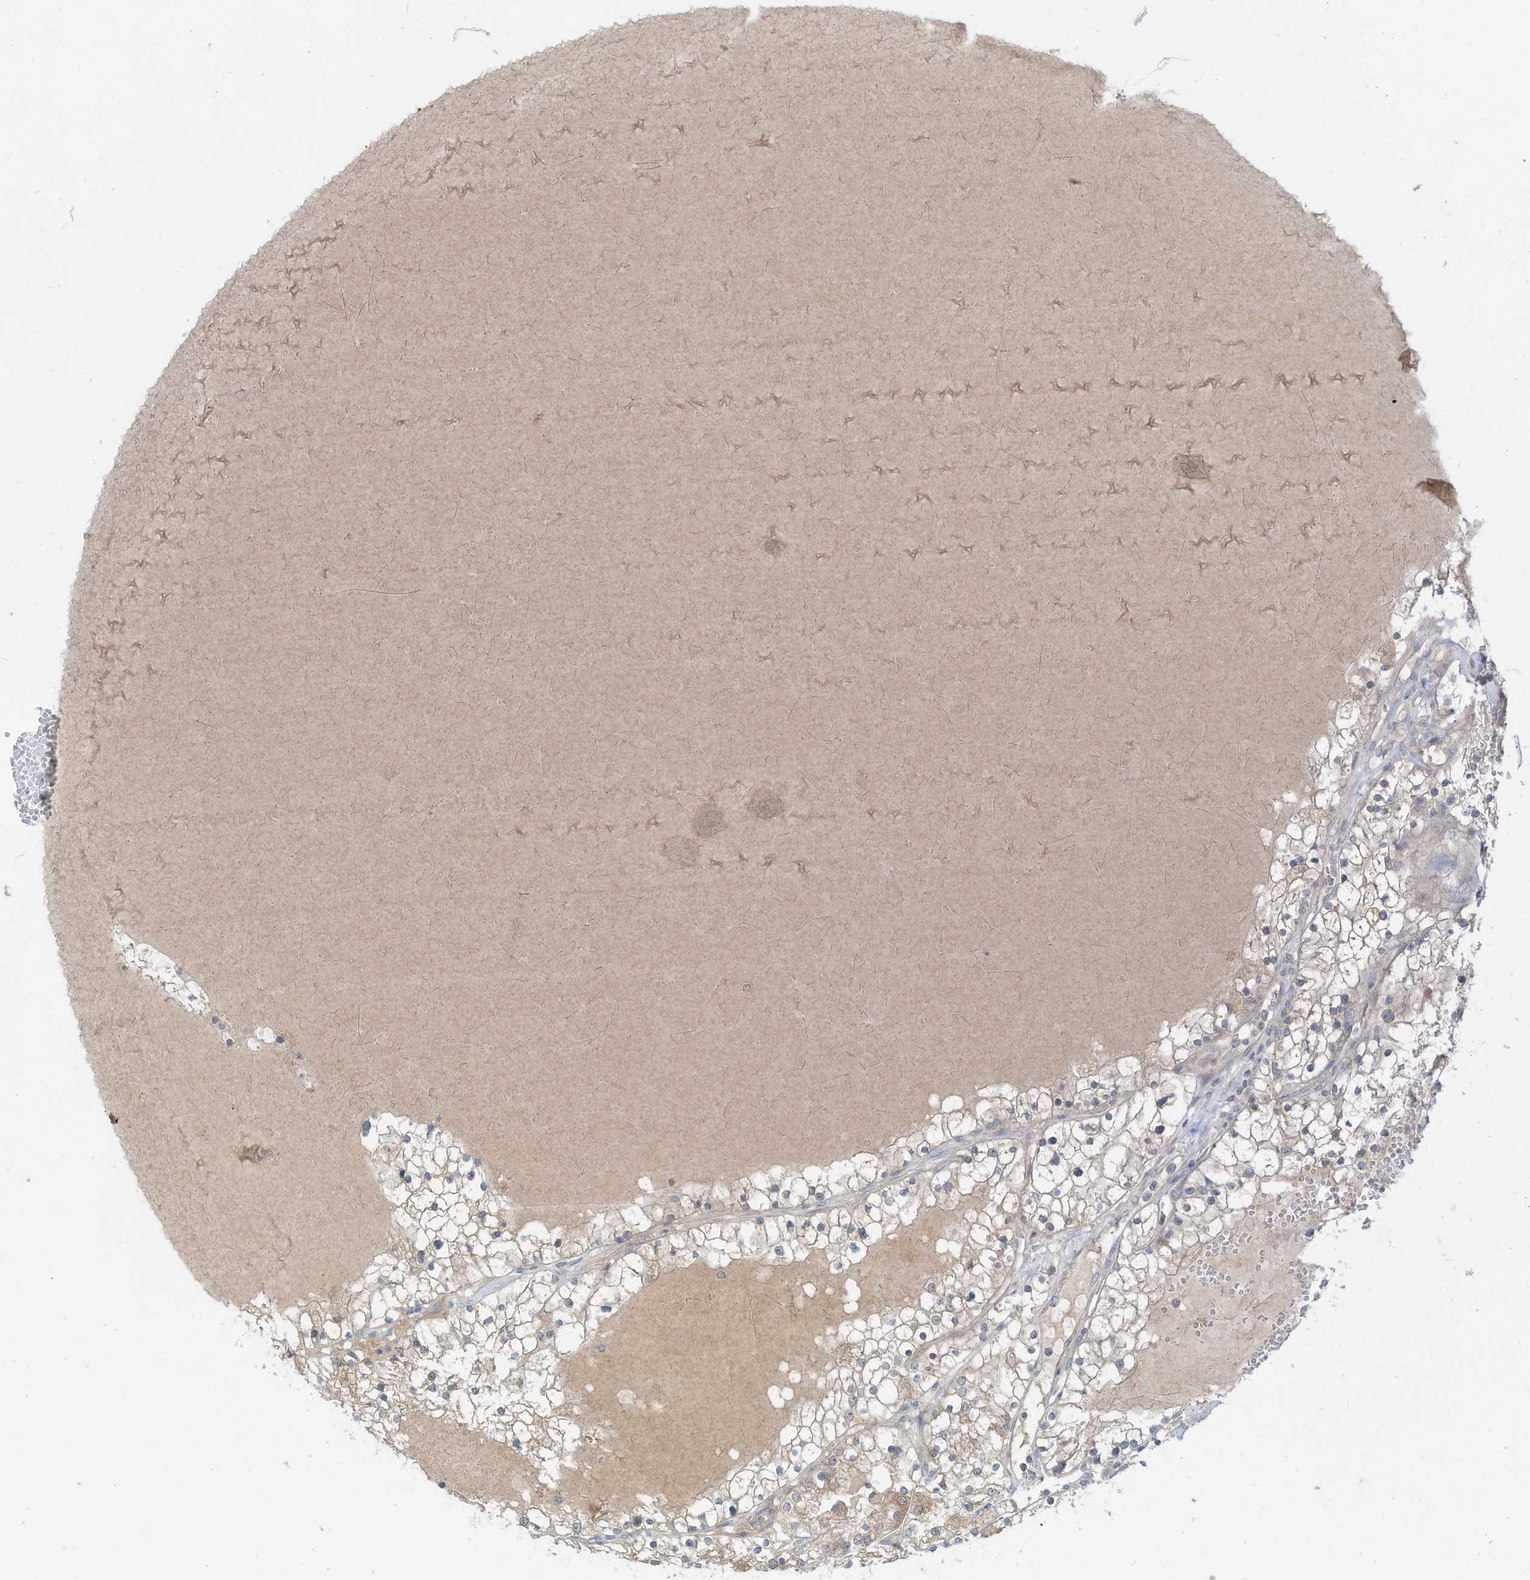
{"staining": {"intensity": "weak", "quantity": "<25%", "location": "cytoplasmic/membranous"}, "tissue": "renal cancer", "cell_type": "Tumor cells", "image_type": "cancer", "snomed": [{"axis": "morphology", "description": "Normal tissue, NOS"}, {"axis": "morphology", "description": "Adenocarcinoma, NOS"}, {"axis": "topography", "description": "Kidney"}], "caption": "This is a photomicrograph of immunohistochemistry (IHC) staining of renal cancer (adenocarcinoma), which shows no positivity in tumor cells. Brightfield microscopy of immunohistochemistry stained with DAB (brown) and hematoxylin (blue), captured at high magnification.", "gene": "LRRN2", "patient": {"sex": "male", "age": 68}}